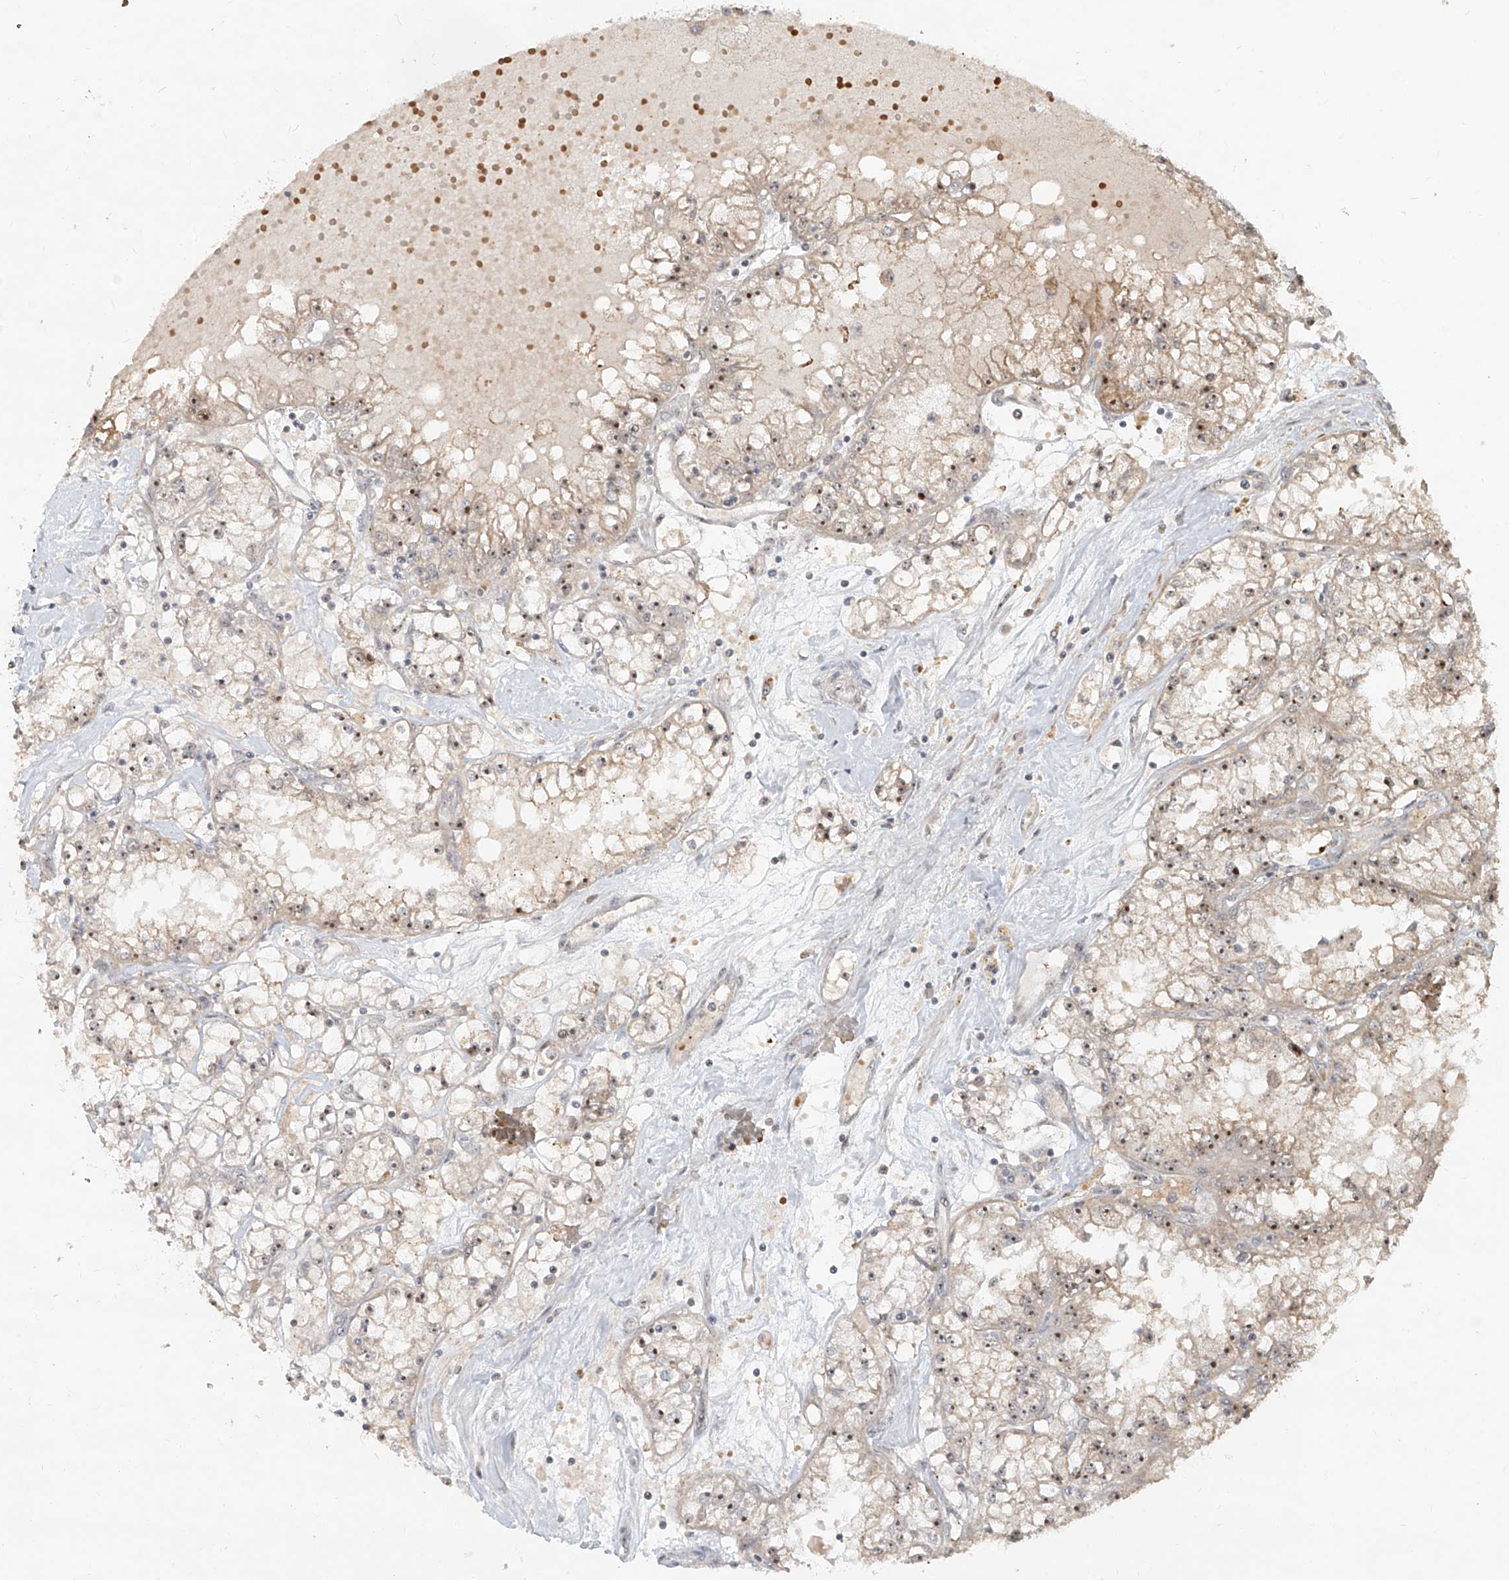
{"staining": {"intensity": "weak", "quantity": ">75%", "location": "cytoplasmic/membranous,nuclear"}, "tissue": "renal cancer", "cell_type": "Tumor cells", "image_type": "cancer", "snomed": [{"axis": "morphology", "description": "Adenocarcinoma, NOS"}, {"axis": "topography", "description": "Kidney"}], "caption": "Protein expression analysis of human renal cancer reveals weak cytoplasmic/membranous and nuclear staining in about >75% of tumor cells.", "gene": "BYSL", "patient": {"sex": "male", "age": 56}}